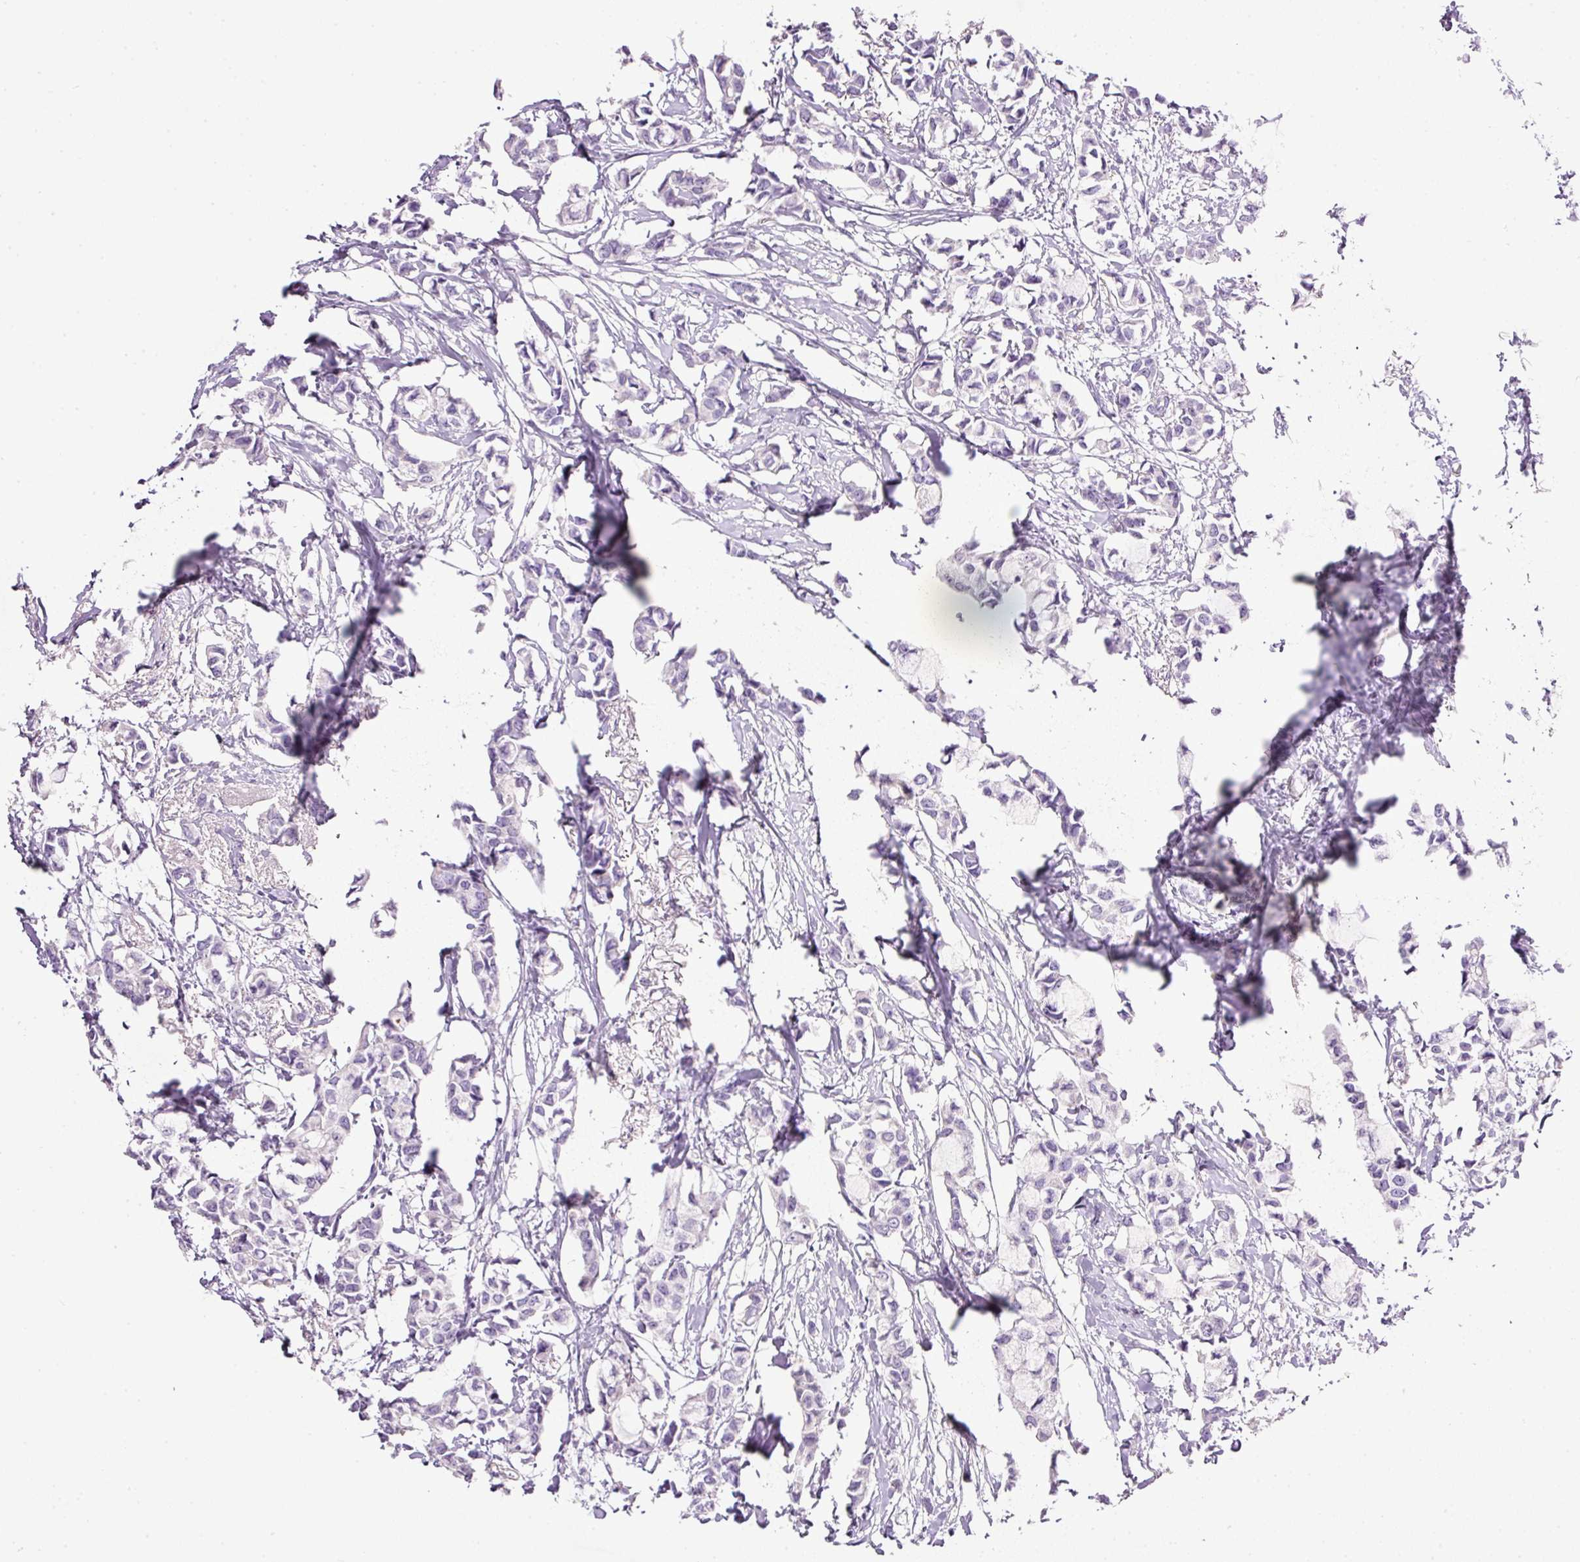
{"staining": {"intensity": "negative", "quantity": "none", "location": "none"}, "tissue": "breast cancer", "cell_type": "Tumor cells", "image_type": "cancer", "snomed": [{"axis": "morphology", "description": "Duct carcinoma"}, {"axis": "topography", "description": "Breast"}], "caption": "Tumor cells show no significant positivity in intraductal carcinoma (breast).", "gene": "BSND", "patient": {"sex": "female", "age": 73}}